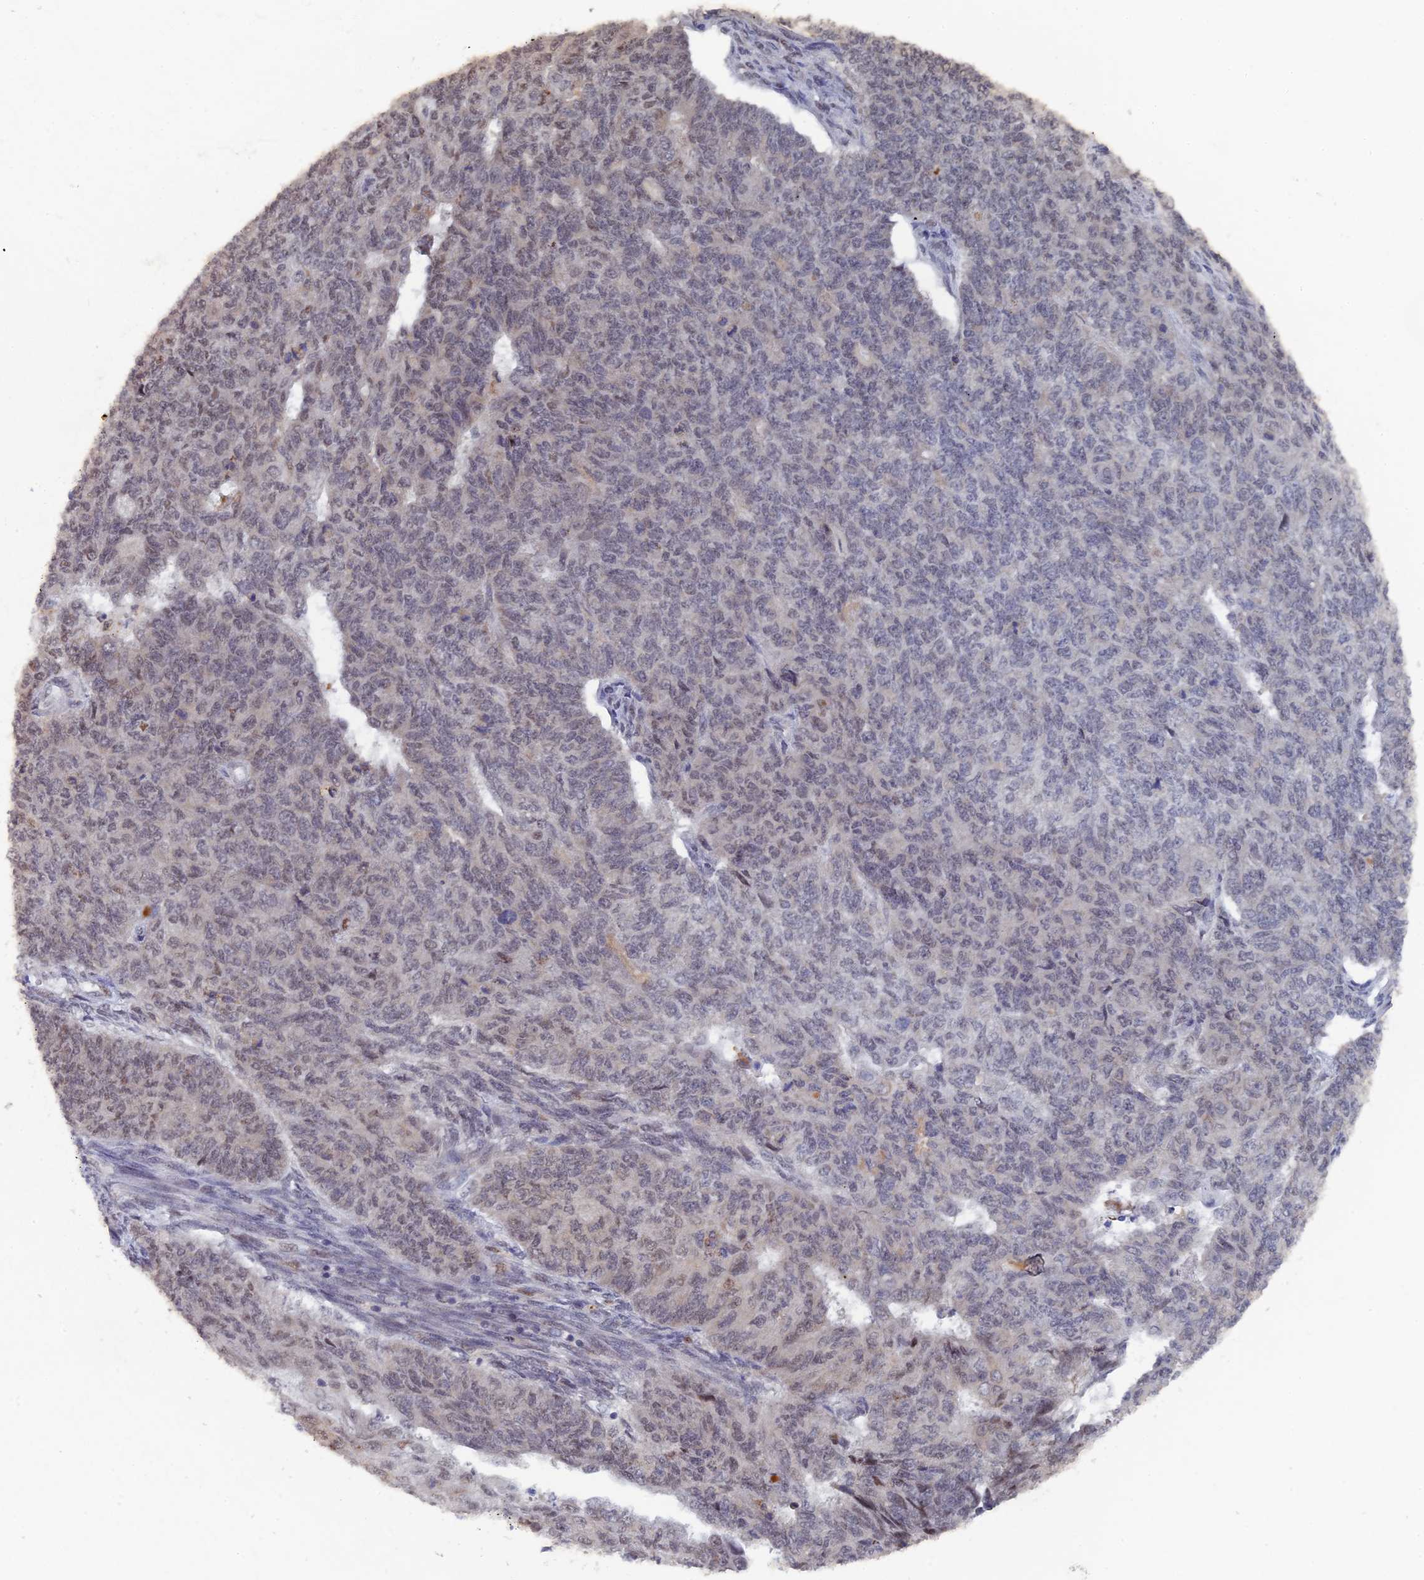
{"staining": {"intensity": "negative", "quantity": "none", "location": "none"}, "tissue": "endometrial cancer", "cell_type": "Tumor cells", "image_type": "cancer", "snomed": [{"axis": "morphology", "description": "Adenocarcinoma, NOS"}, {"axis": "topography", "description": "Endometrium"}], "caption": "Immunohistochemistry micrograph of human endometrial cancer stained for a protein (brown), which exhibits no staining in tumor cells. (DAB immunohistochemistry visualized using brightfield microscopy, high magnification).", "gene": "MIGA2", "patient": {"sex": "female", "age": 32}}